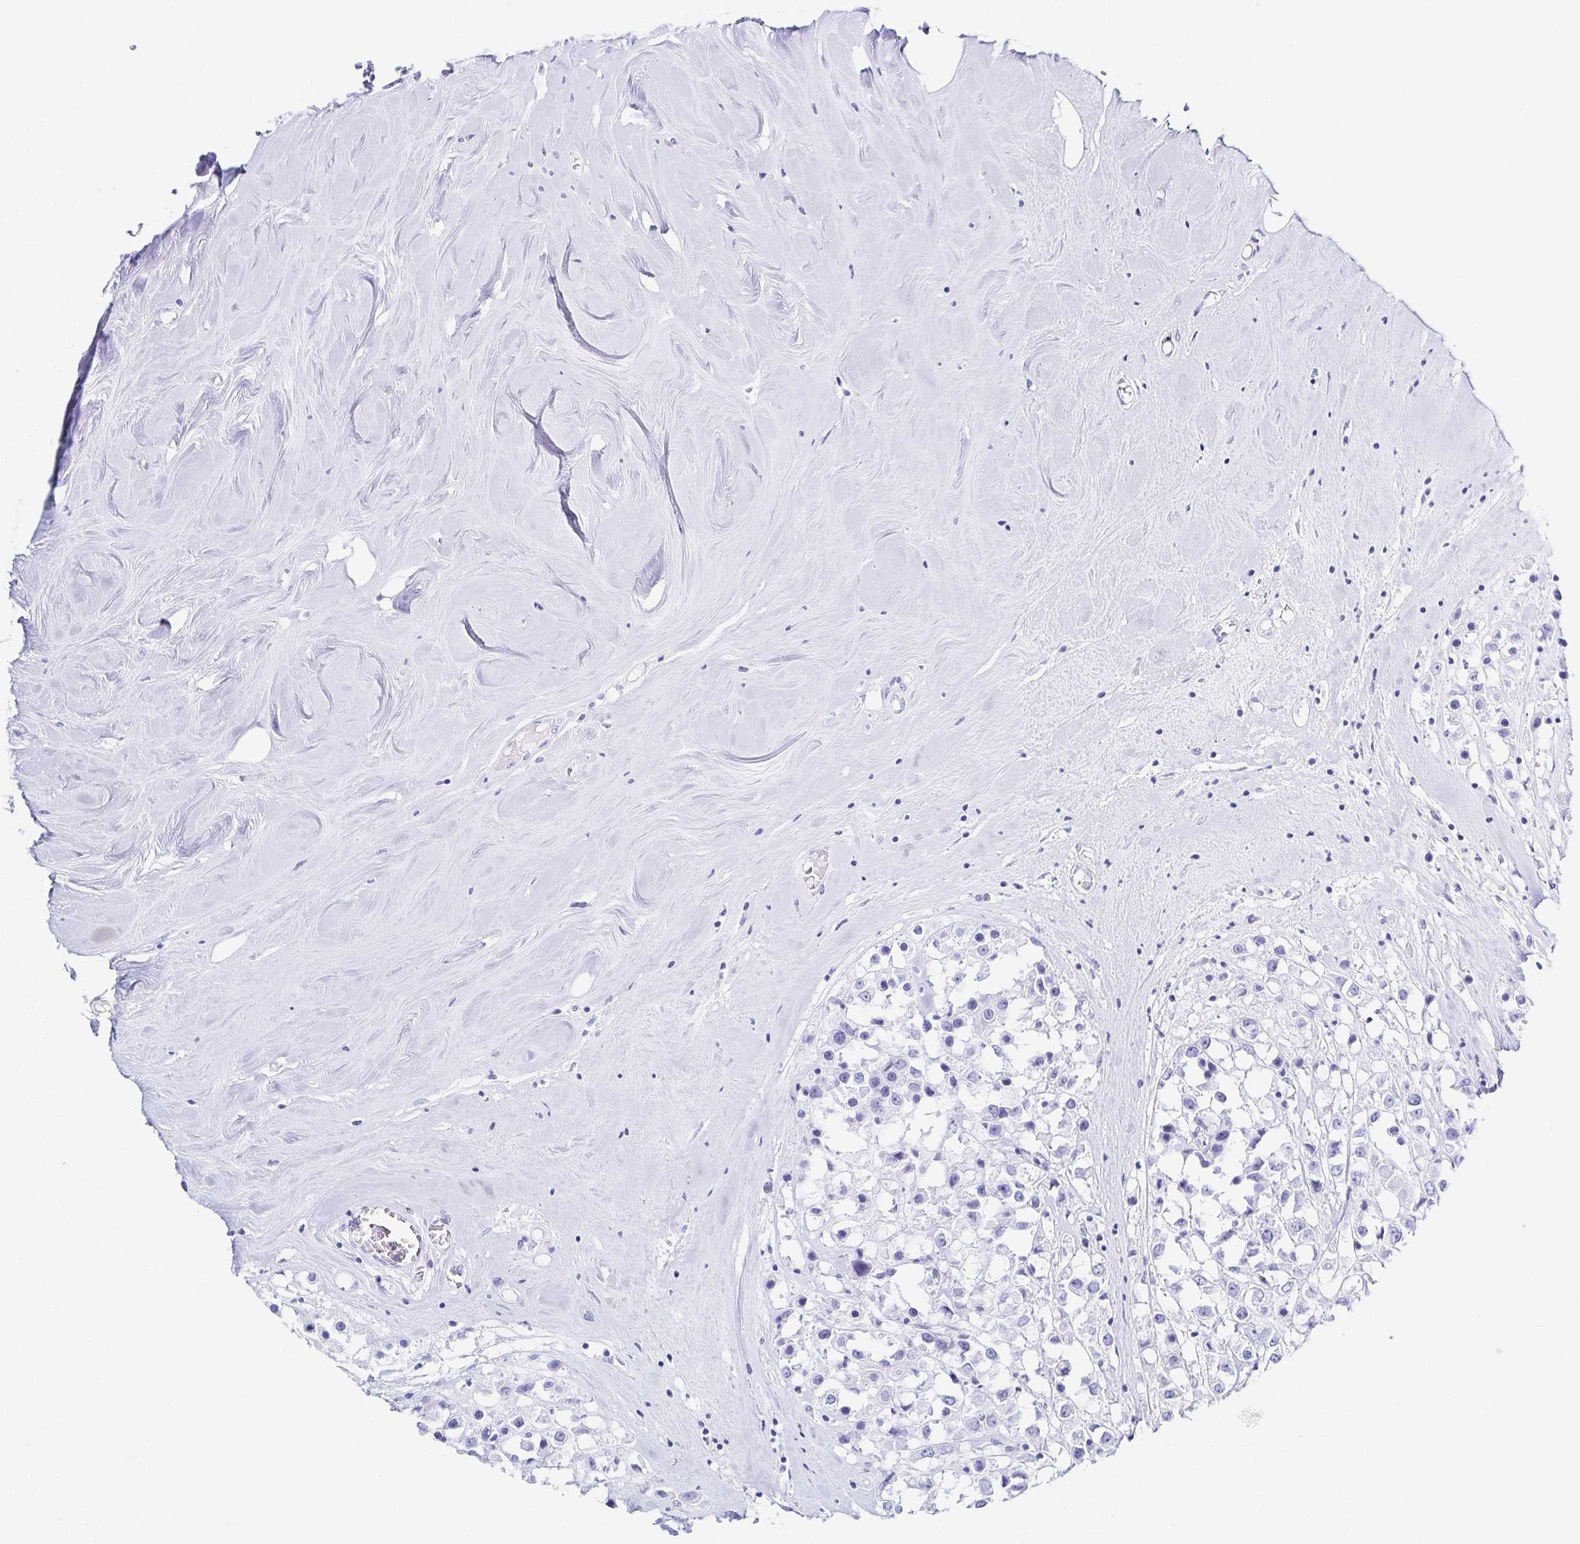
{"staining": {"intensity": "negative", "quantity": "none", "location": "none"}, "tissue": "breast cancer", "cell_type": "Tumor cells", "image_type": "cancer", "snomed": [{"axis": "morphology", "description": "Duct carcinoma"}, {"axis": "topography", "description": "Breast"}], "caption": "This is a micrograph of immunohistochemistry (IHC) staining of breast cancer, which shows no staining in tumor cells.", "gene": "SNTN", "patient": {"sex": "female", "age": 61}}